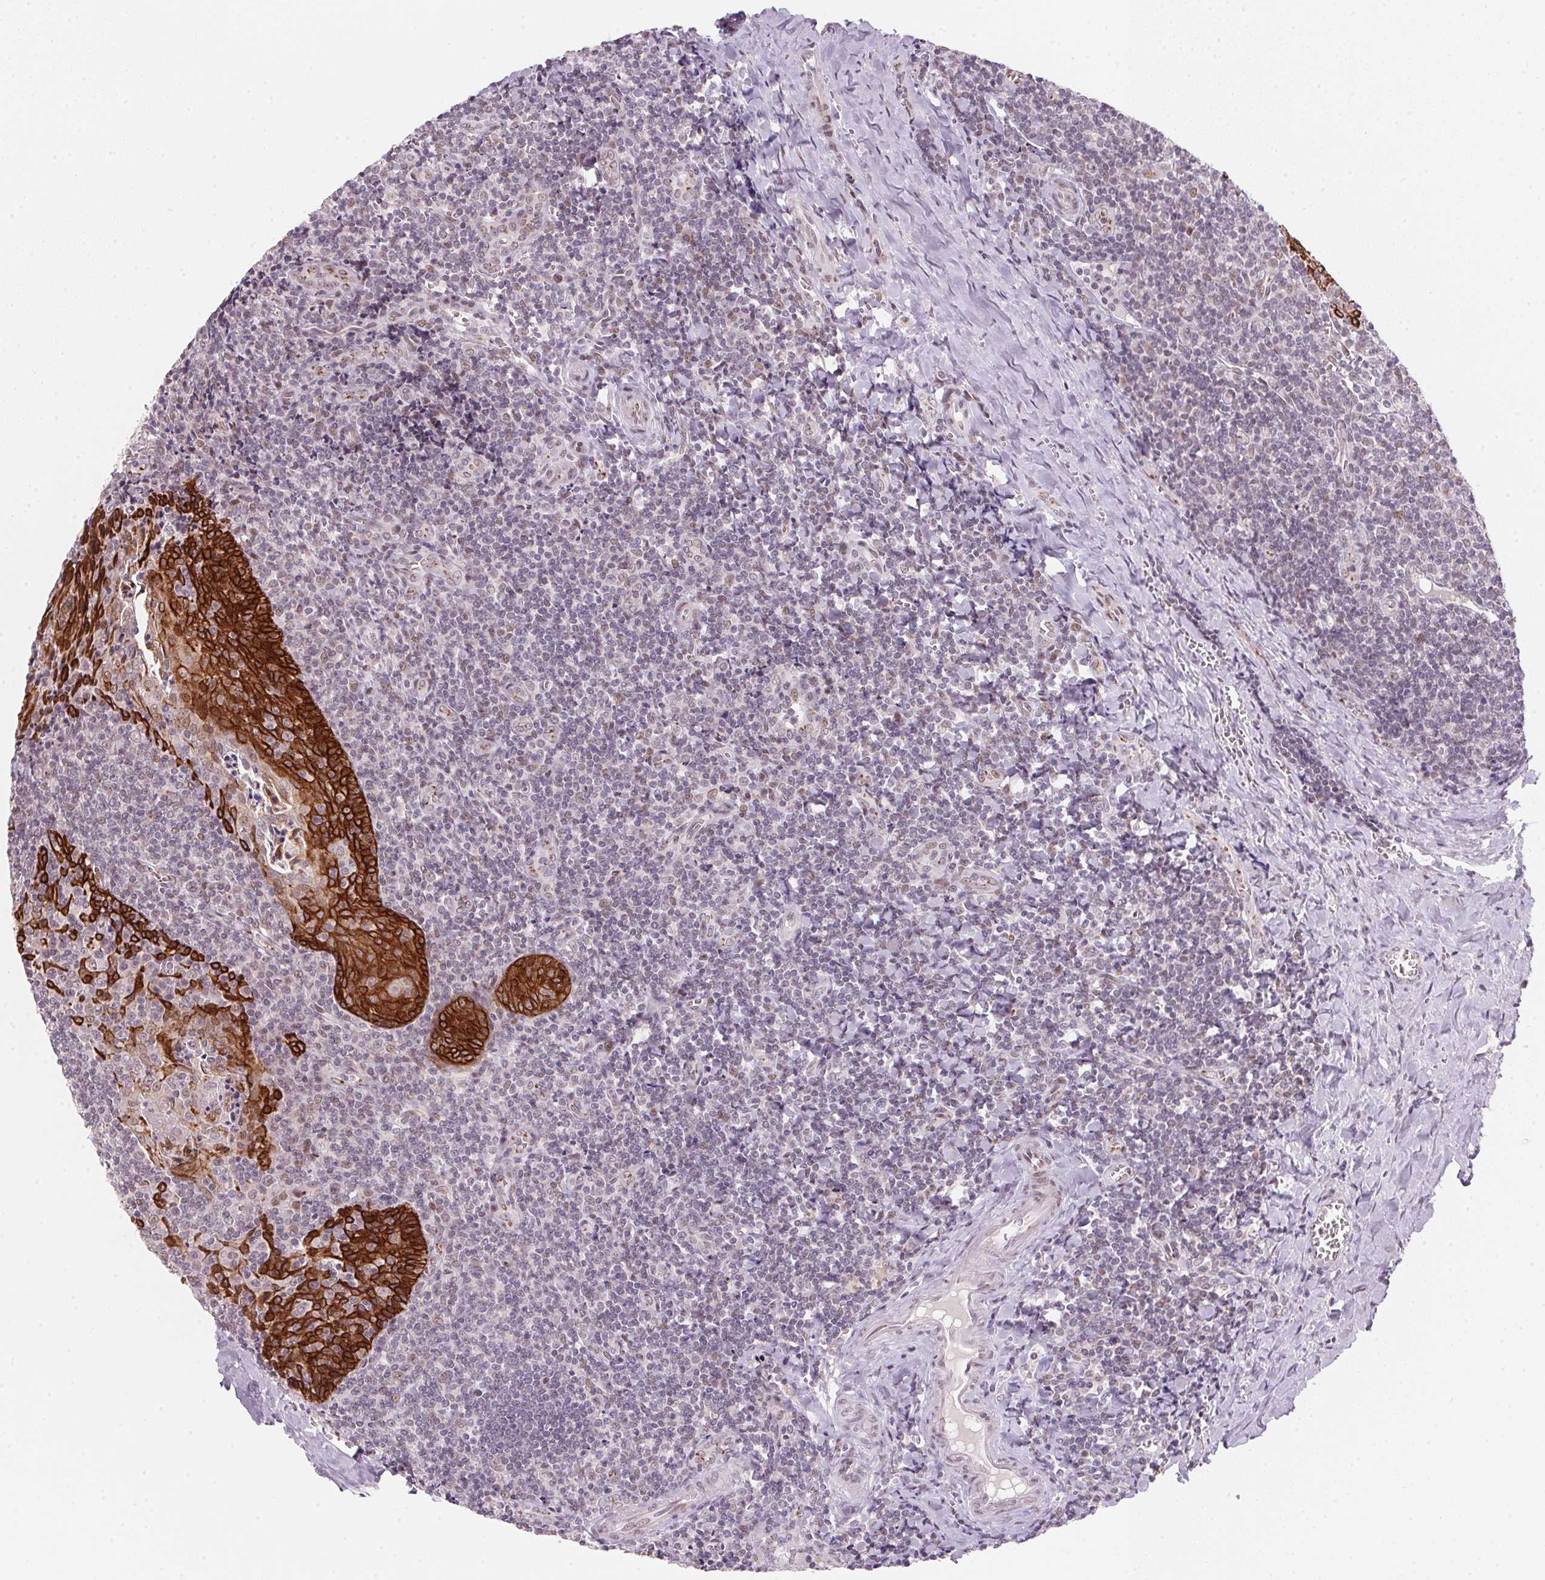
{"staining": {"intensity": "negative", "quantity": "none", "location": "none"}, "tissue": "tonsil", "cell_type": "Germinal center cells", "image_type": "normal", "snomed": [{"axis": "morphology", "description": "Normal tissue, NOS"}, {"axis": "morphology", "description": "Inflammation, NOS"}, {"axis": "topography", "description": "Tonsil"}], "caption": "Protein analysis of unremarkable tonsil shows no significant staining in germinal center cells.", "gene": "RAB22A", "patient": {"sex": "female", "age": 31}}